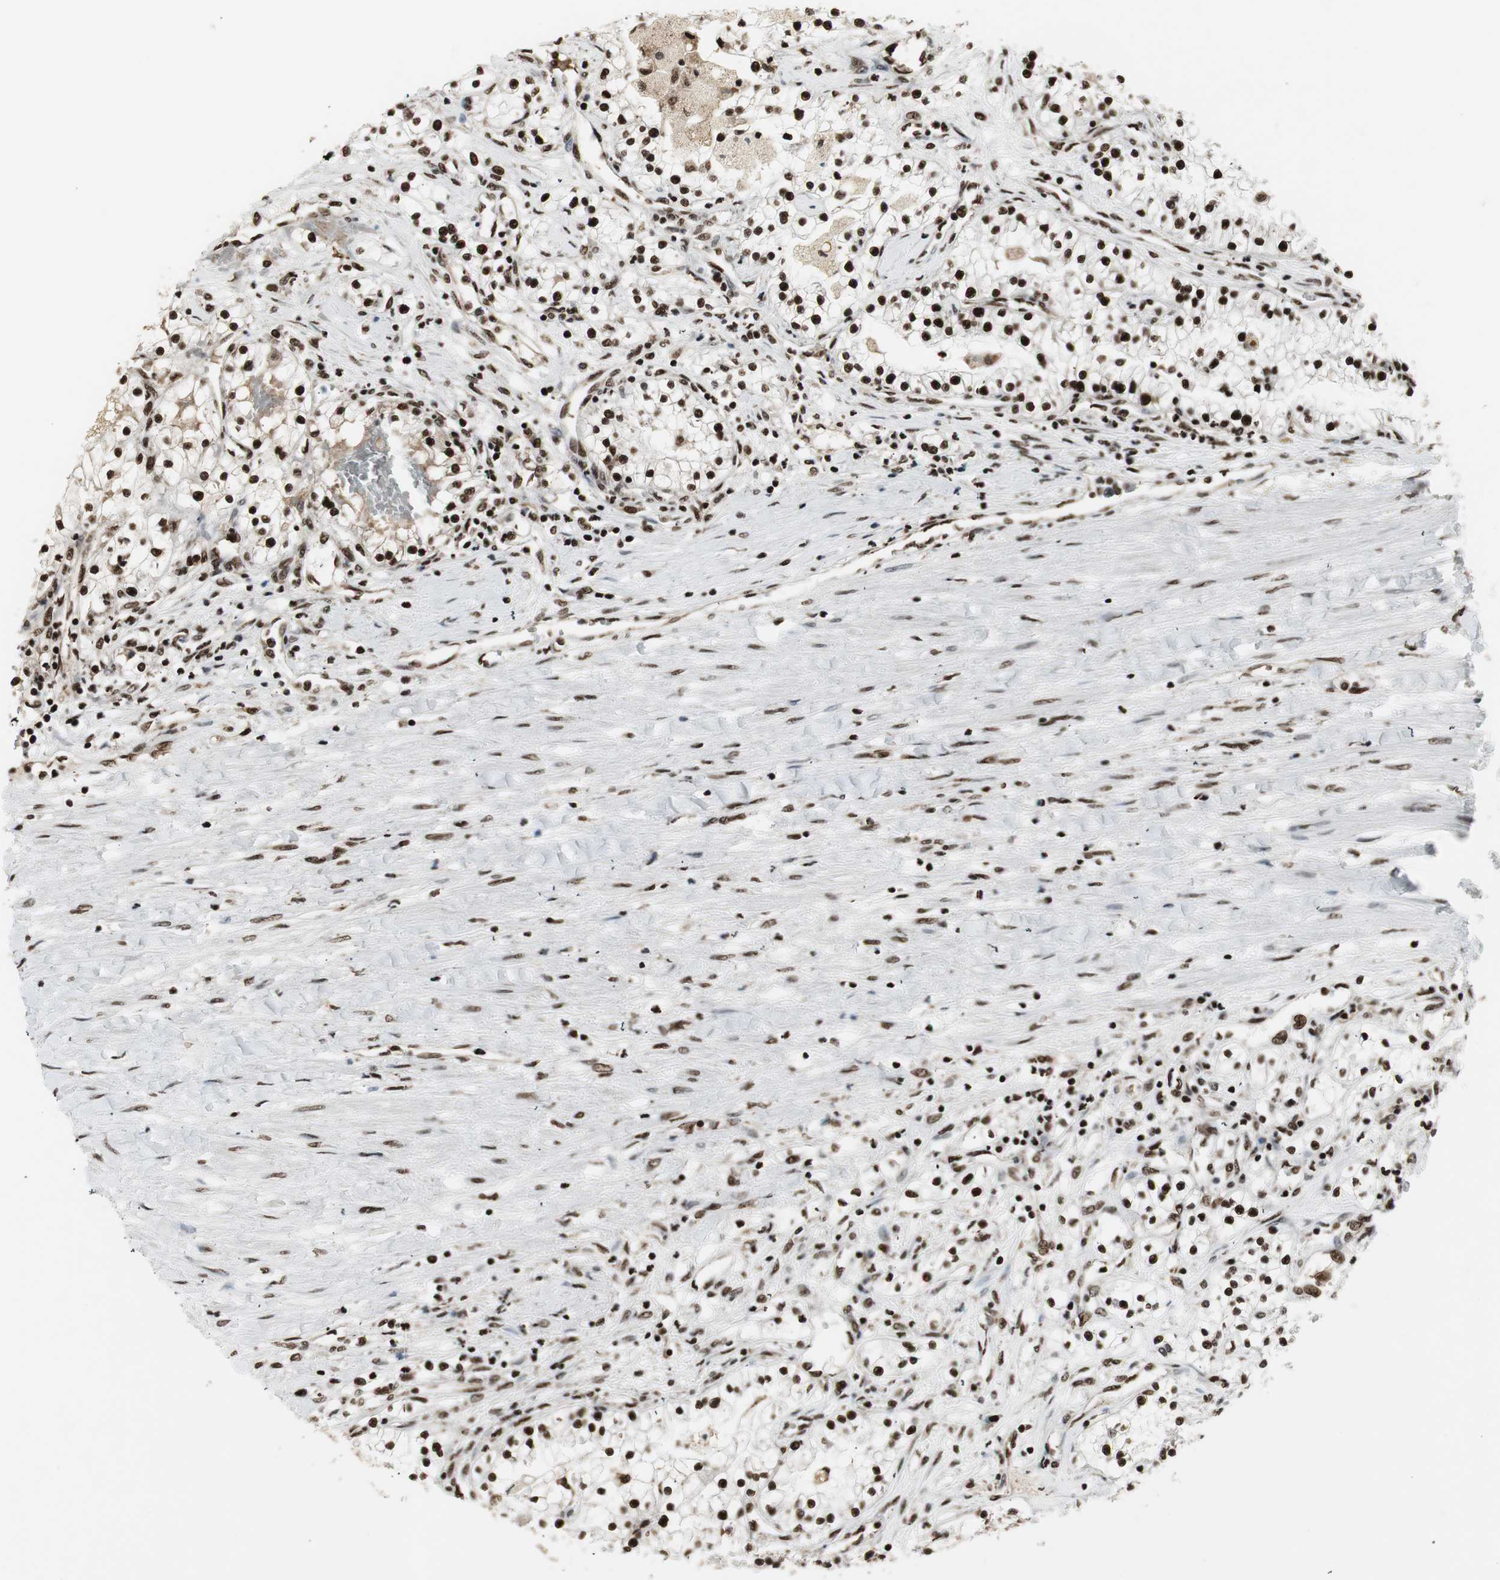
{"staining": {"intensity": "strong", "quantity": ">75%", "location": "nuclear"}, "tissue": "renal cancer", "cell_type": "Tumor cells", "image_type": "cancer", "snomed": [{"axis": "morphology", "description": "Adenocarcinoma, NOS"}, {"axis": "topography", "description": "Kidney"}], "caption": "IHC (DAB) staining of human adenocarcinoma (renal) shows strong nuclear protein positivity in about >75% of tumor cells.", "gene": "PARN", "patient": {"sex": "male", "age": 68}}